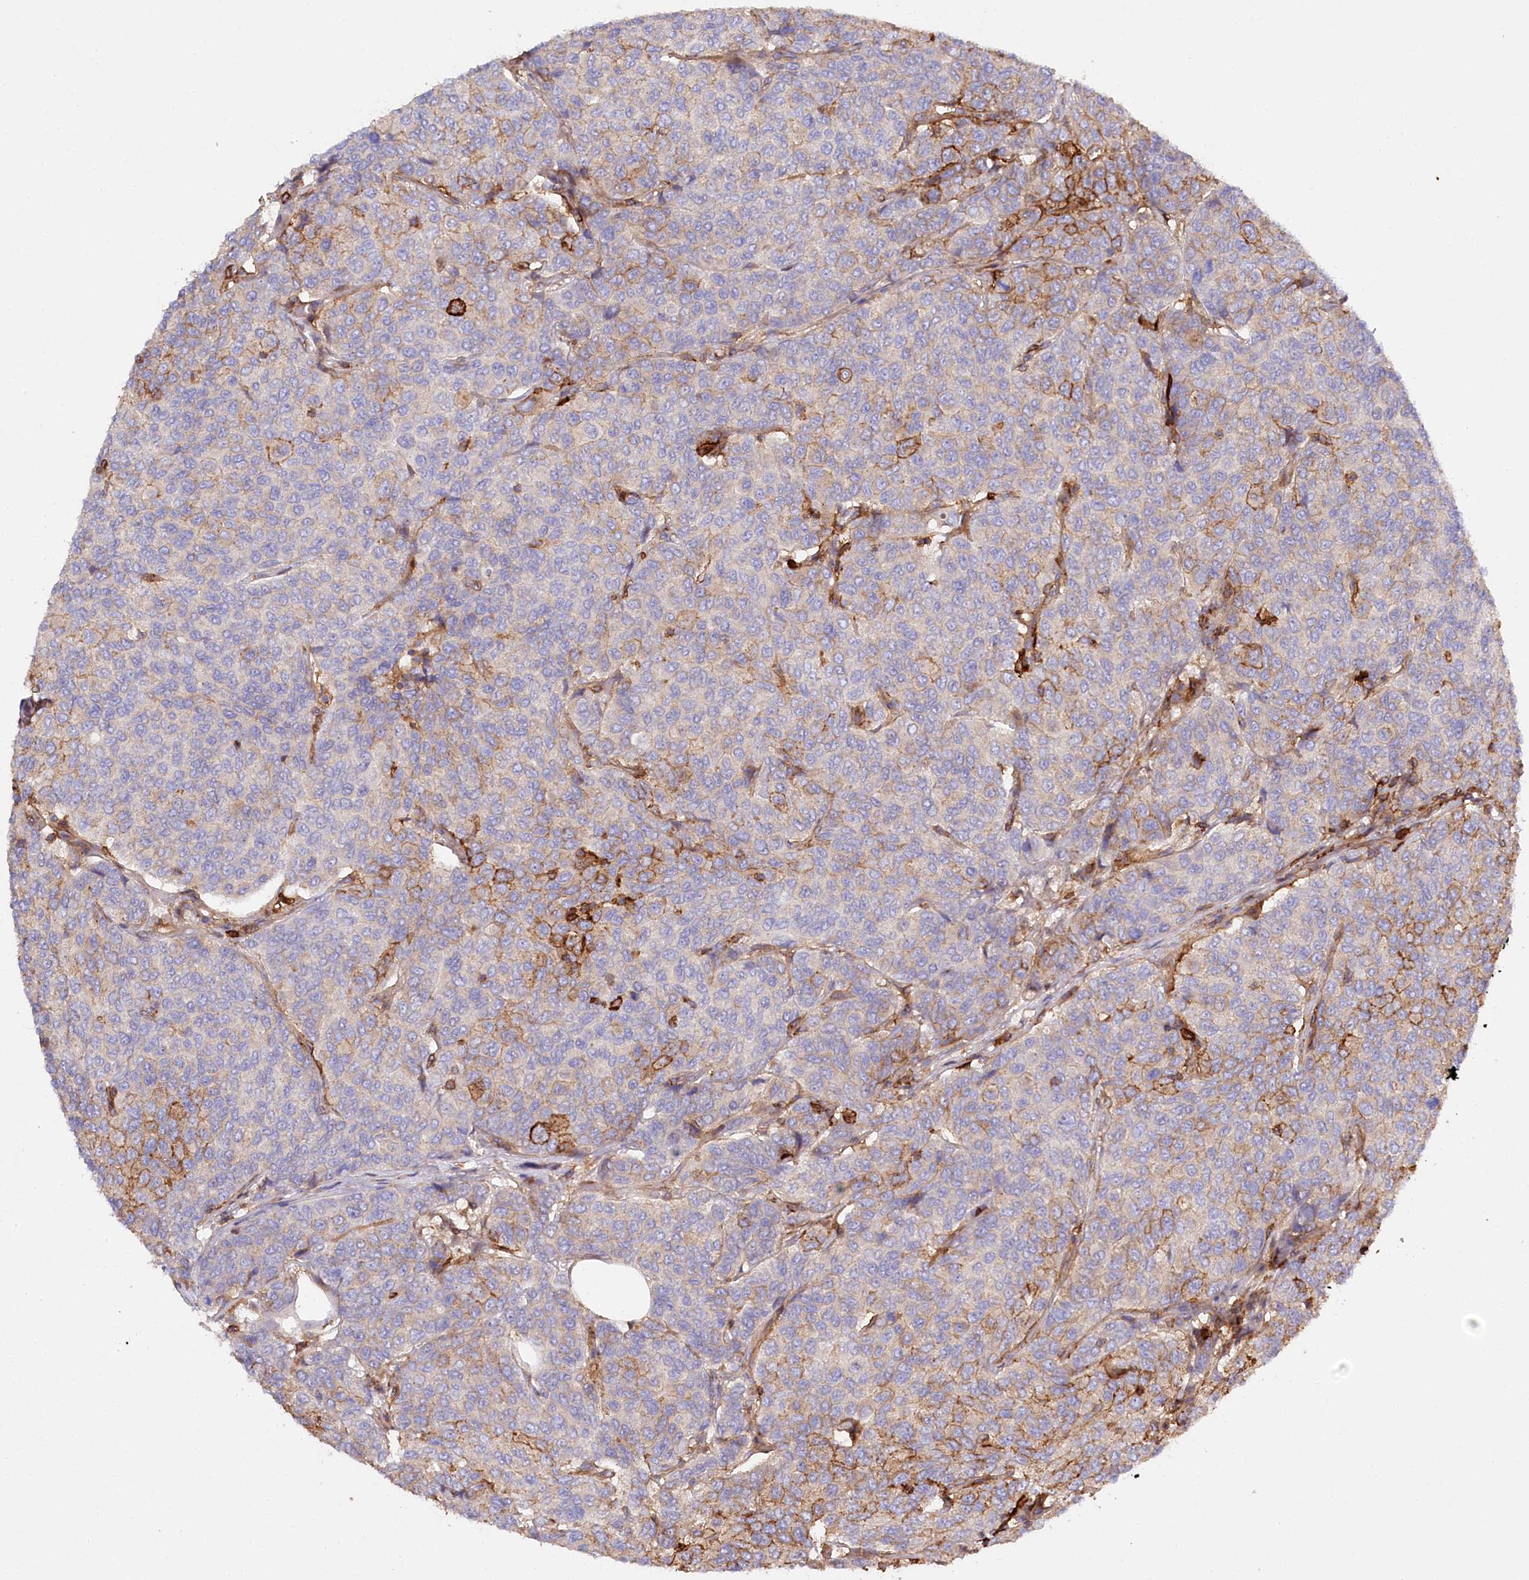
{"staining": {"intensity": "moderate", "quantity": "25%-75%", "location": "cytoplasmic/membranous"}, "tissue": "breast cancer", "cell_type": "Tumor cells", "image_type": "cancer", "snomed": [{"axis": "morphology", "description": "Duct carcinoma"}, {"axis": "topography", "description": "Breast"}], "caption": "Moderate cytoplasmic/membranous protein staining is seen in approximately 25%-75% of tumor cells in breast invasive ductal carcinoma.", "gene": "RBP5", "patient": {"sex": "female", "age": 55}}